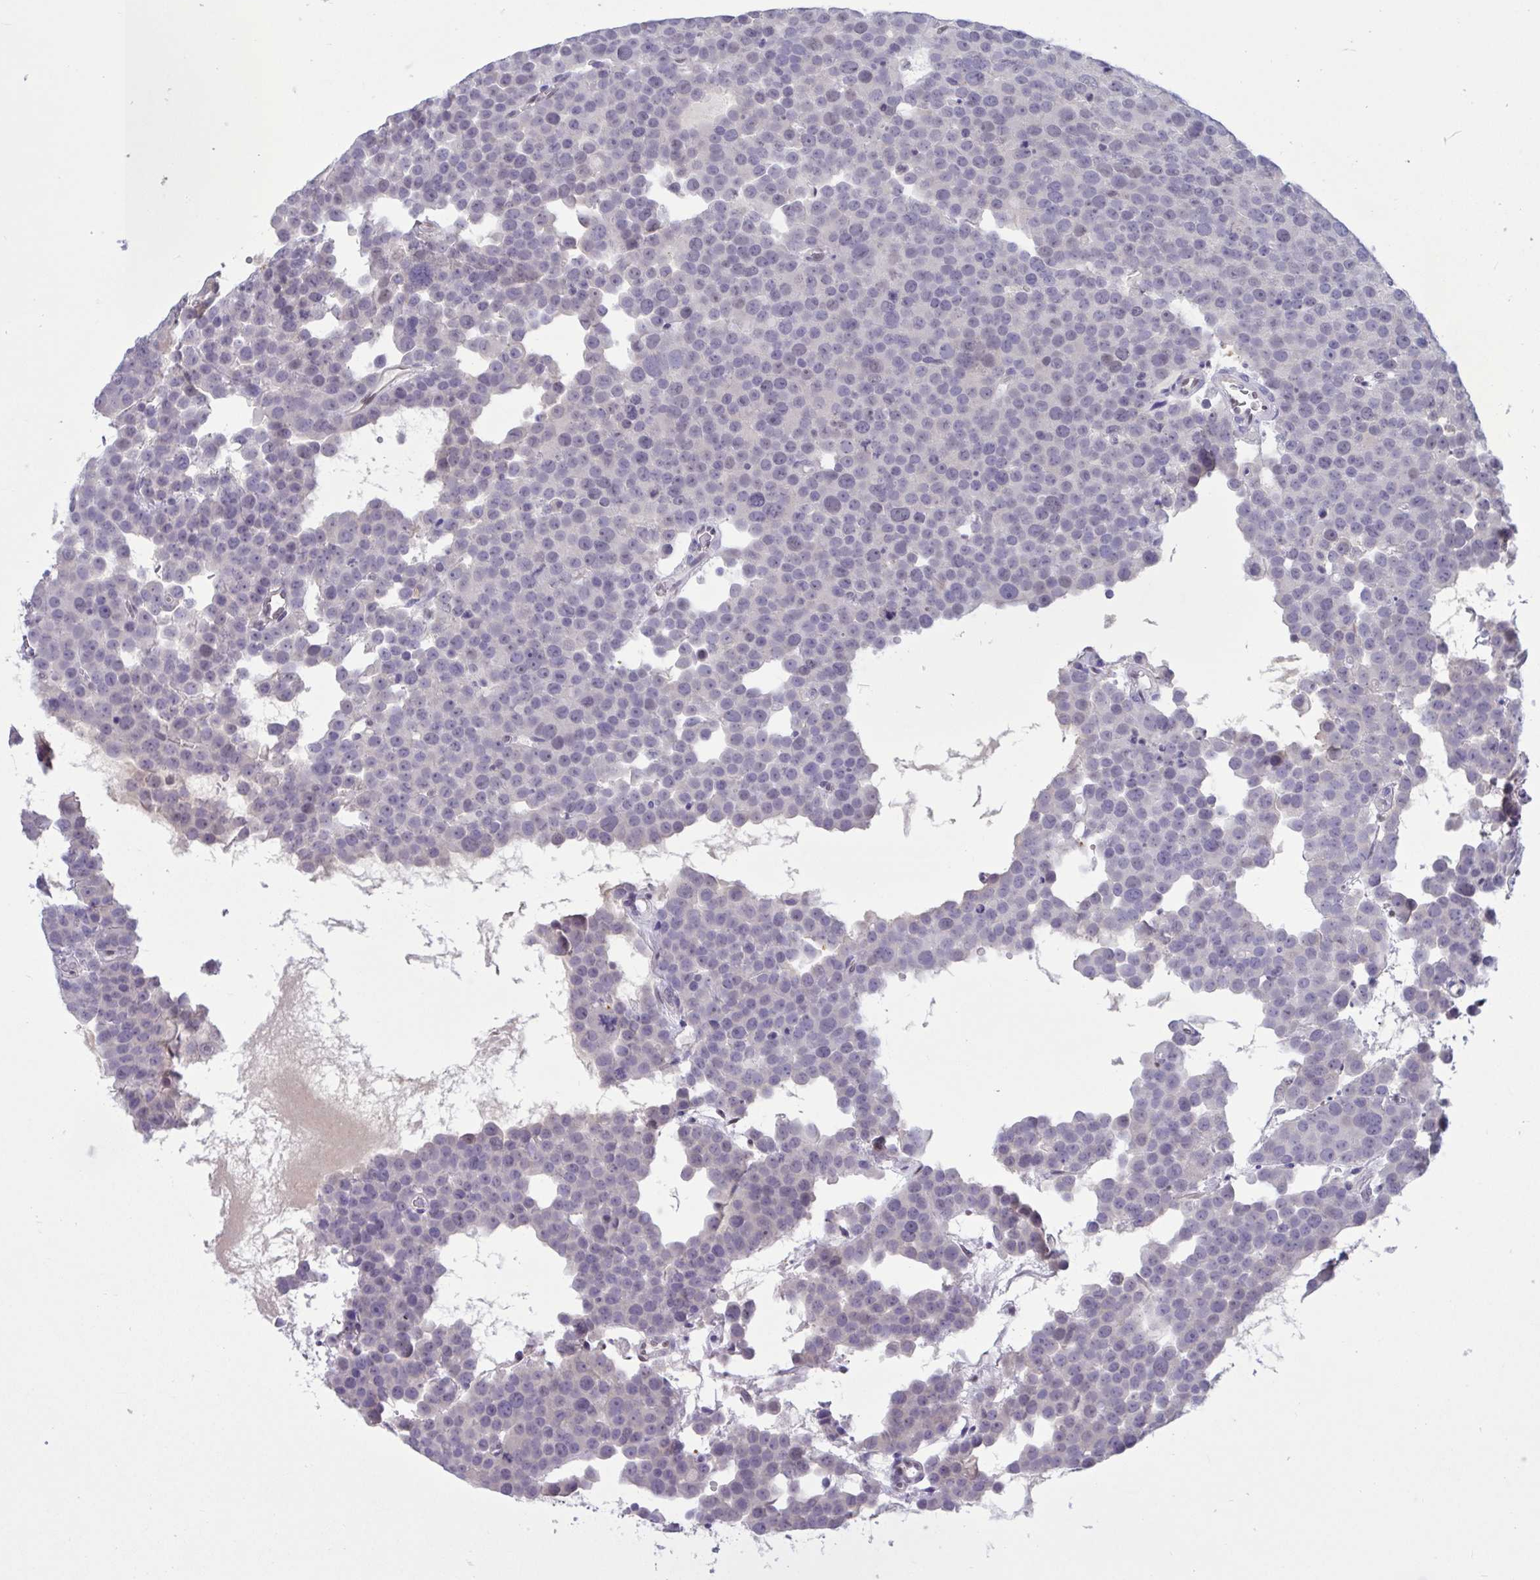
{"staining": {"intensity": "negative", "quantity": "none", "location": "none"}, "tissue": "testis cancer", "cell_type": "Tumor cells", "image_type": "cancer", "snomed": [{"axis": "morphology", "description": "Seminoma, NOS"}, {"axis": "topography", "description": "Testis"}], "caption": "Tumor cells are negative for protein expression in human seminoma (testis).", "gene": "RBL1", "patient": {"sex": "male", "age": 71}}